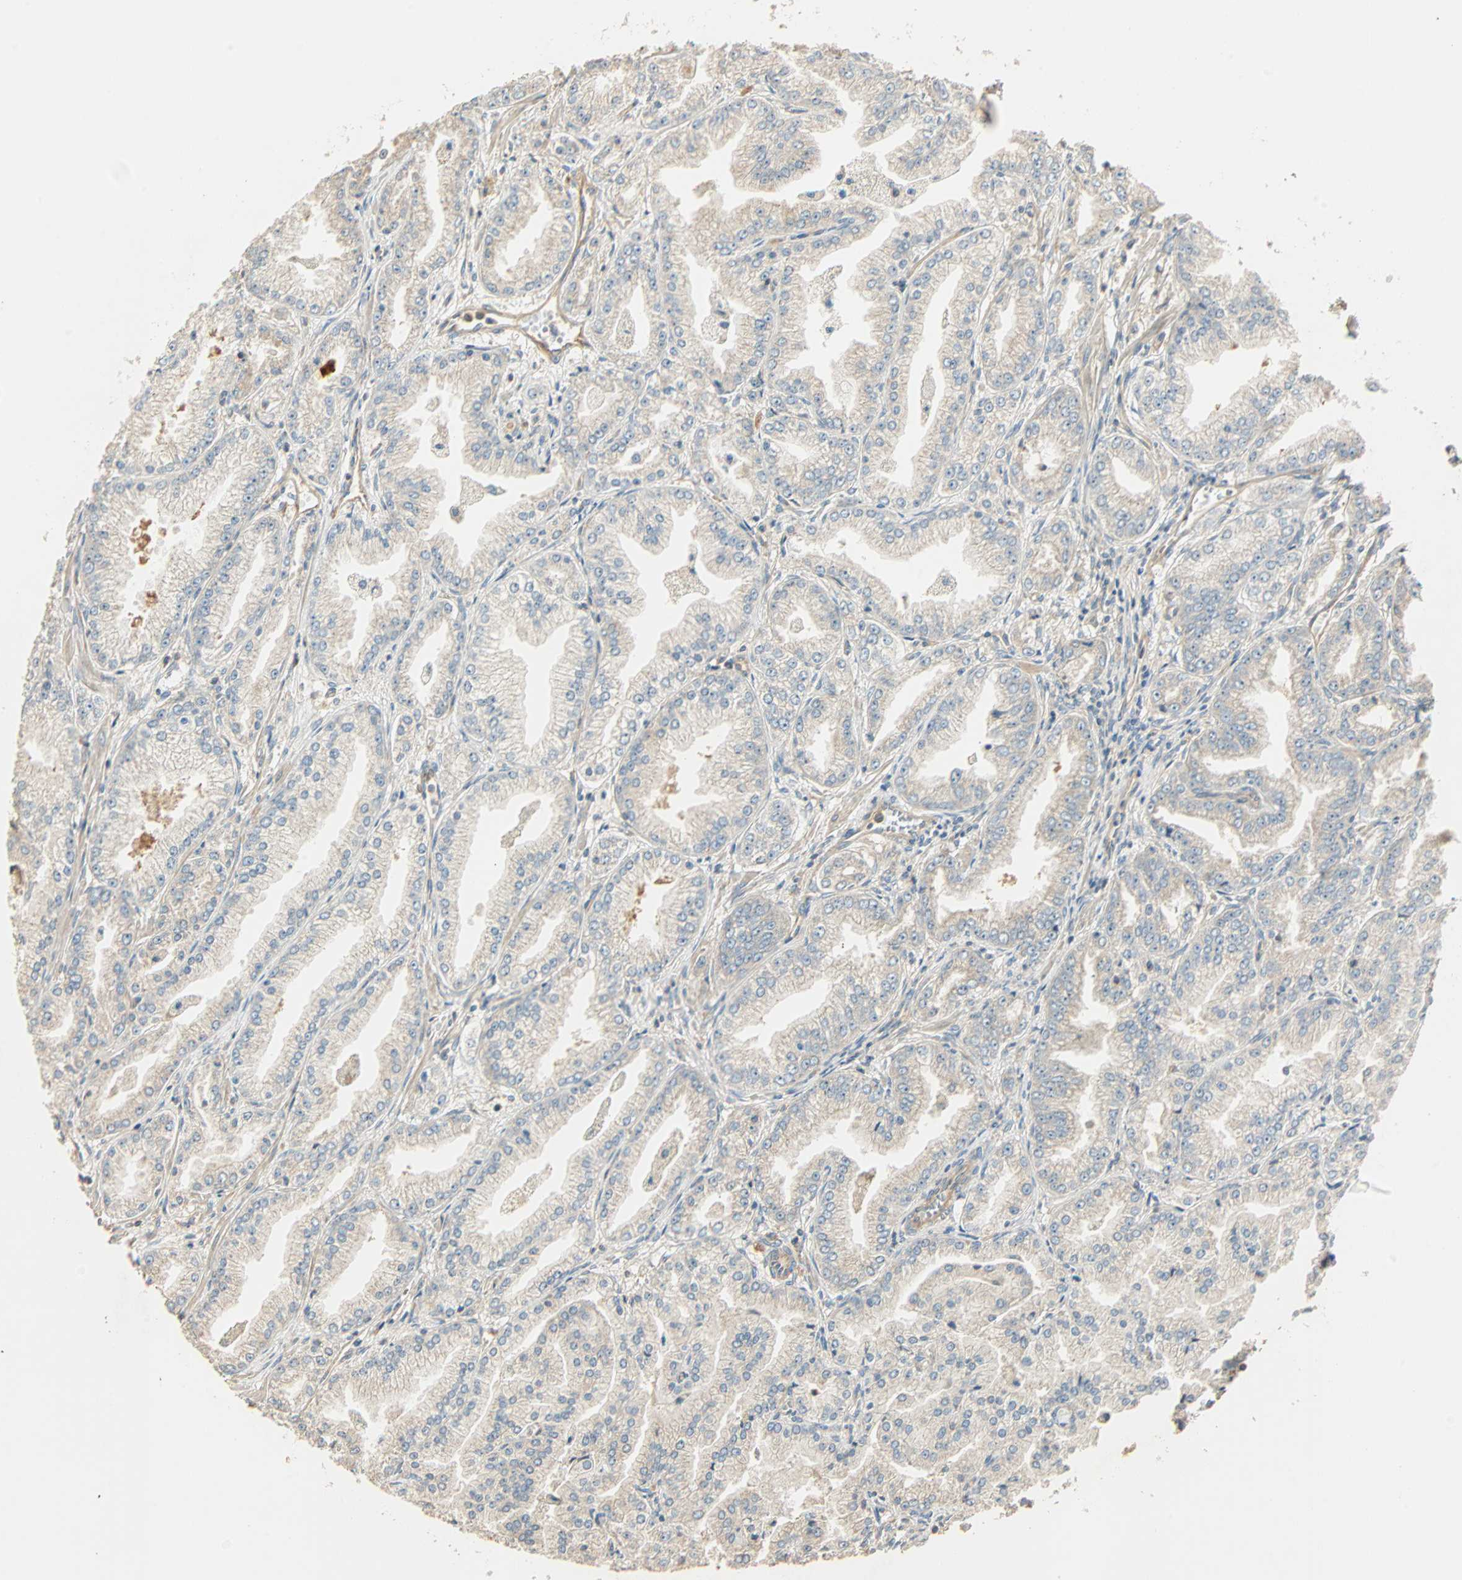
{"staining": {"intensity": "negative", "quantity": "none", "location": "none"}, "tissue": "prostate cancer", "cell_type": "Tumor cells", "image_type": "cancer", "snomed": [{"axis": "morphology", "description": "Adenocarcinoma, High grade"}, {"axis": "topography", "description": "Prostate"}], "caption": "Prostate cancer (high-grade adenocarcinoma) was stained to show a protein in brown. There is no significant staining in tumor cells. Nuclei are stained in blue.", "gene": "GALK1", "patient": {"sex": "male", "age": 61}}